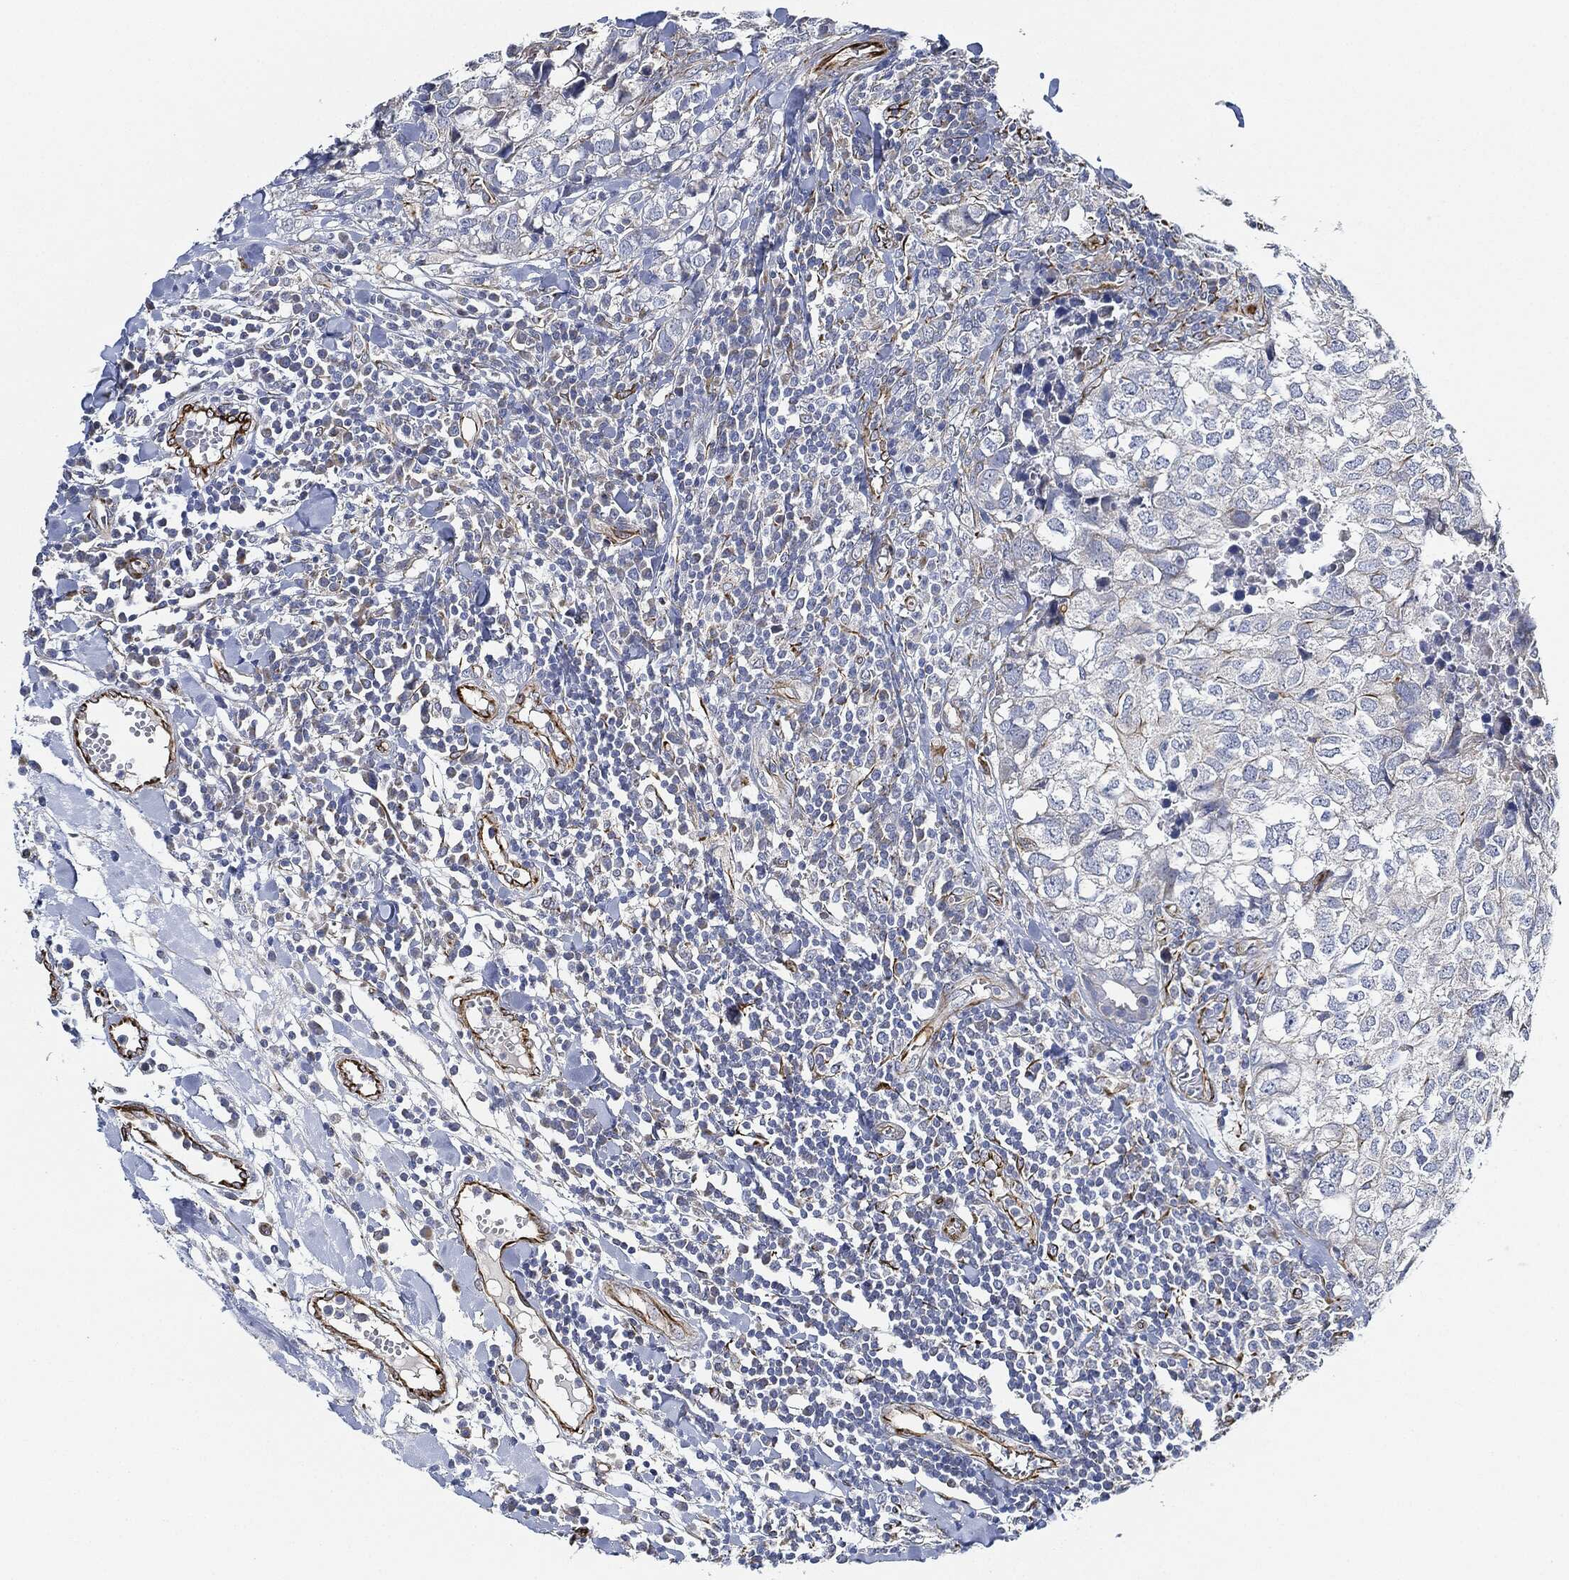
{"staining": {"intensity": "negative", "quantity": "none", "location": "none"}, "tissue": "breast cancer", "cell_type": "Tumor cells", "image_type": "cancer", "snomed": [{"axis": "morphology", "description": "Duct carcinoma"}, {"axis": "topography", "description": "Breast"}], "caption": "The histopathology image shows no significant positivity in tumor cells of breast cancer.", "gene": "THSD1", "patient": {"sex": "female", "age": 30}}